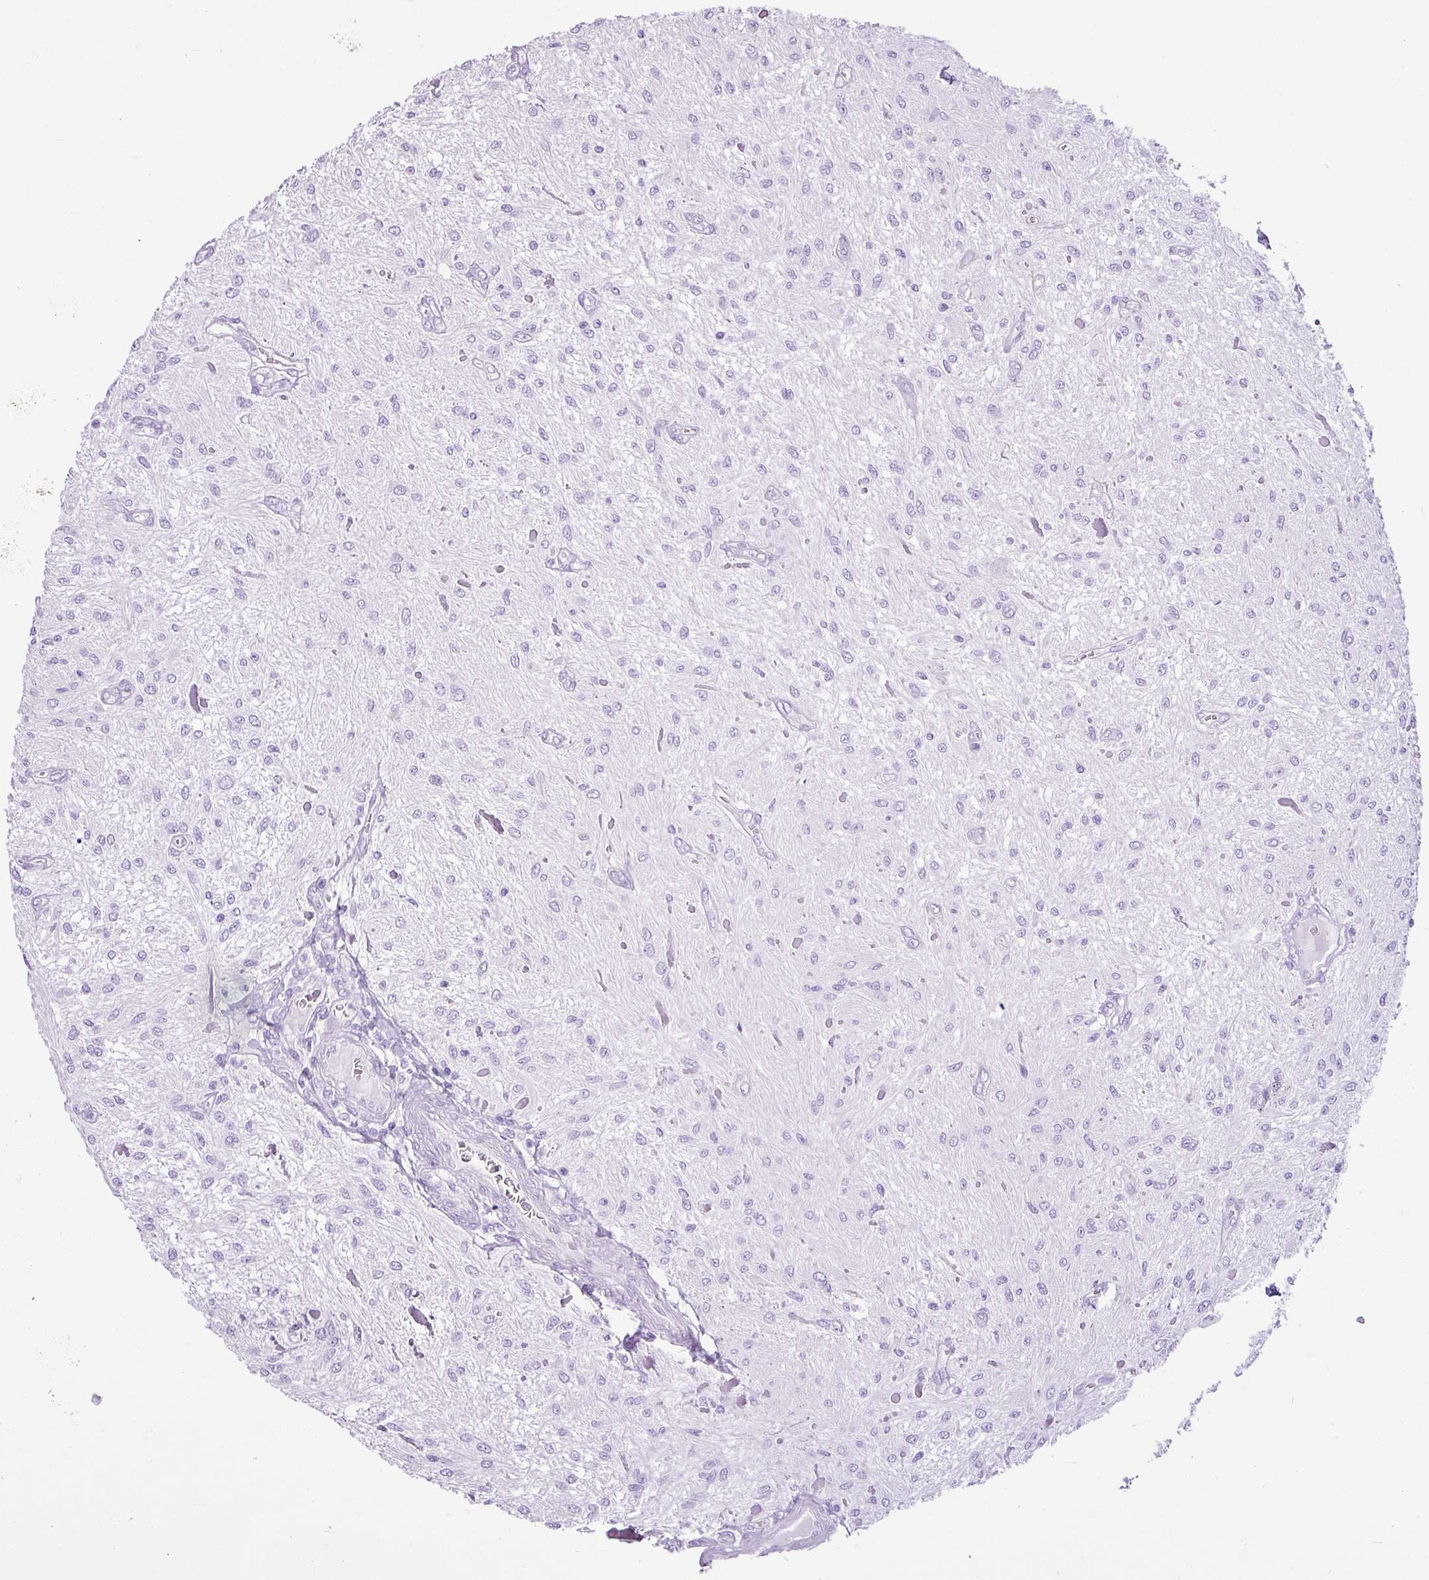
{"staining": {"intensity": "negative", "quantity": "none", "location": "none"}, "tissue": "glioma", "cell_type": "Tumor cells", "image_type": "cancer", "snomed": [{"axis": "morphology", "description": "Glioma, malignant, Low grade"}, {"axis": "topography", "description": "Cerebellum"}], "caption": "The immunohistochemistry (IHC) histopathology image has no significant staining in tumor cells of glioma tissue.", "gene": "LILRB4", "patient": {"sex": "female", "age": 14}}